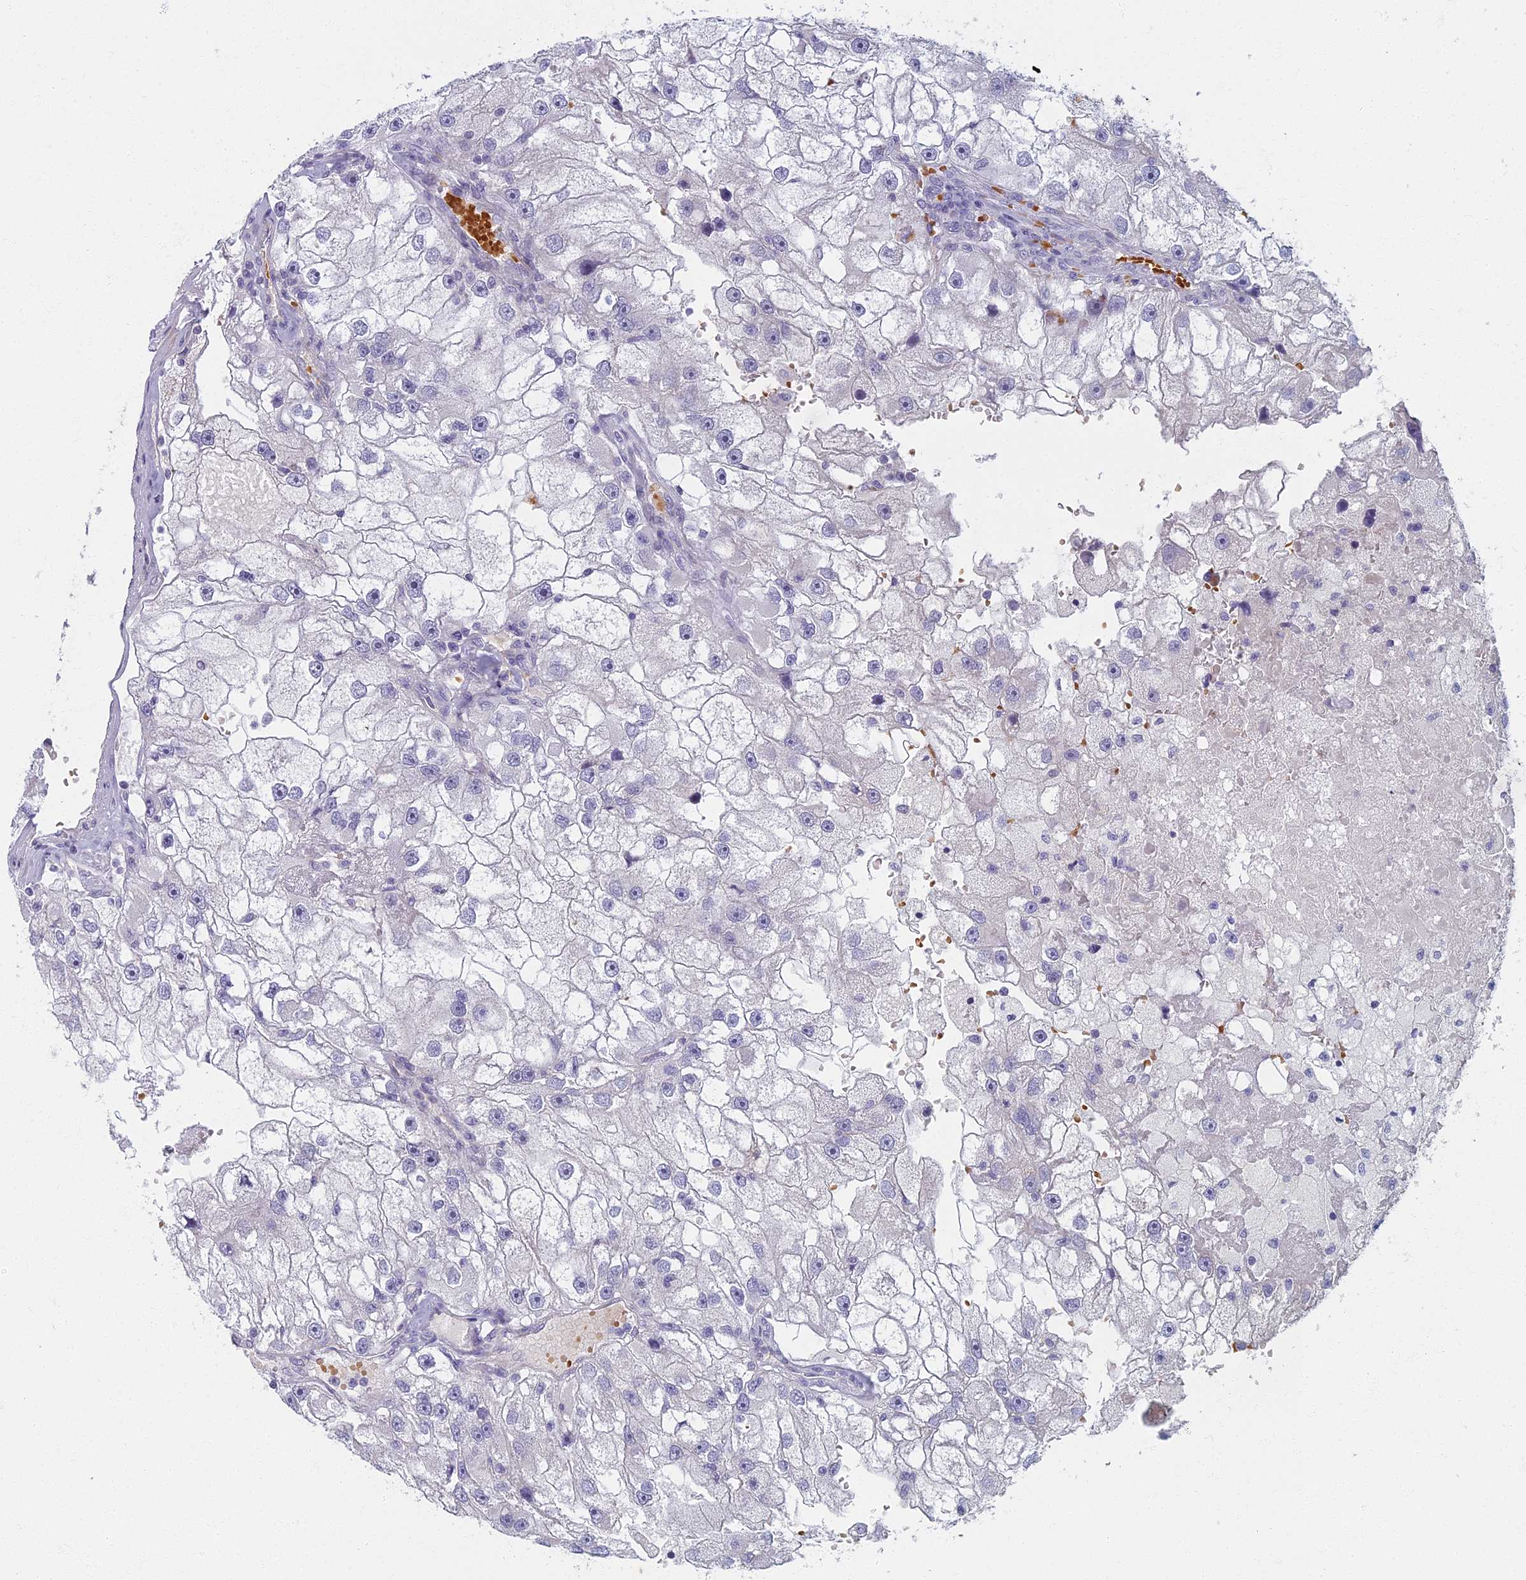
{"staining": {"intensity": "negative", "quantity": "none", "location": "none"}, "tissue": "renal cancer", "cell_type": "Tumor cells", "image_type": "cancer", "snomed": [{"axis": "morphology", "description": "Adenocarcinoma, NOS"}, {"axis": "topography", "description": "Kidney"}], "caption": "Immunohistochemistry image of neoplastic tissue: human adenocarcinoma (renal) stained with DAB (3,3'-diaminobenzidine) shows no significant protein expression in tumor cells.", "gene": "ARL15", "patient": {"sex": "male", "age": 63}}